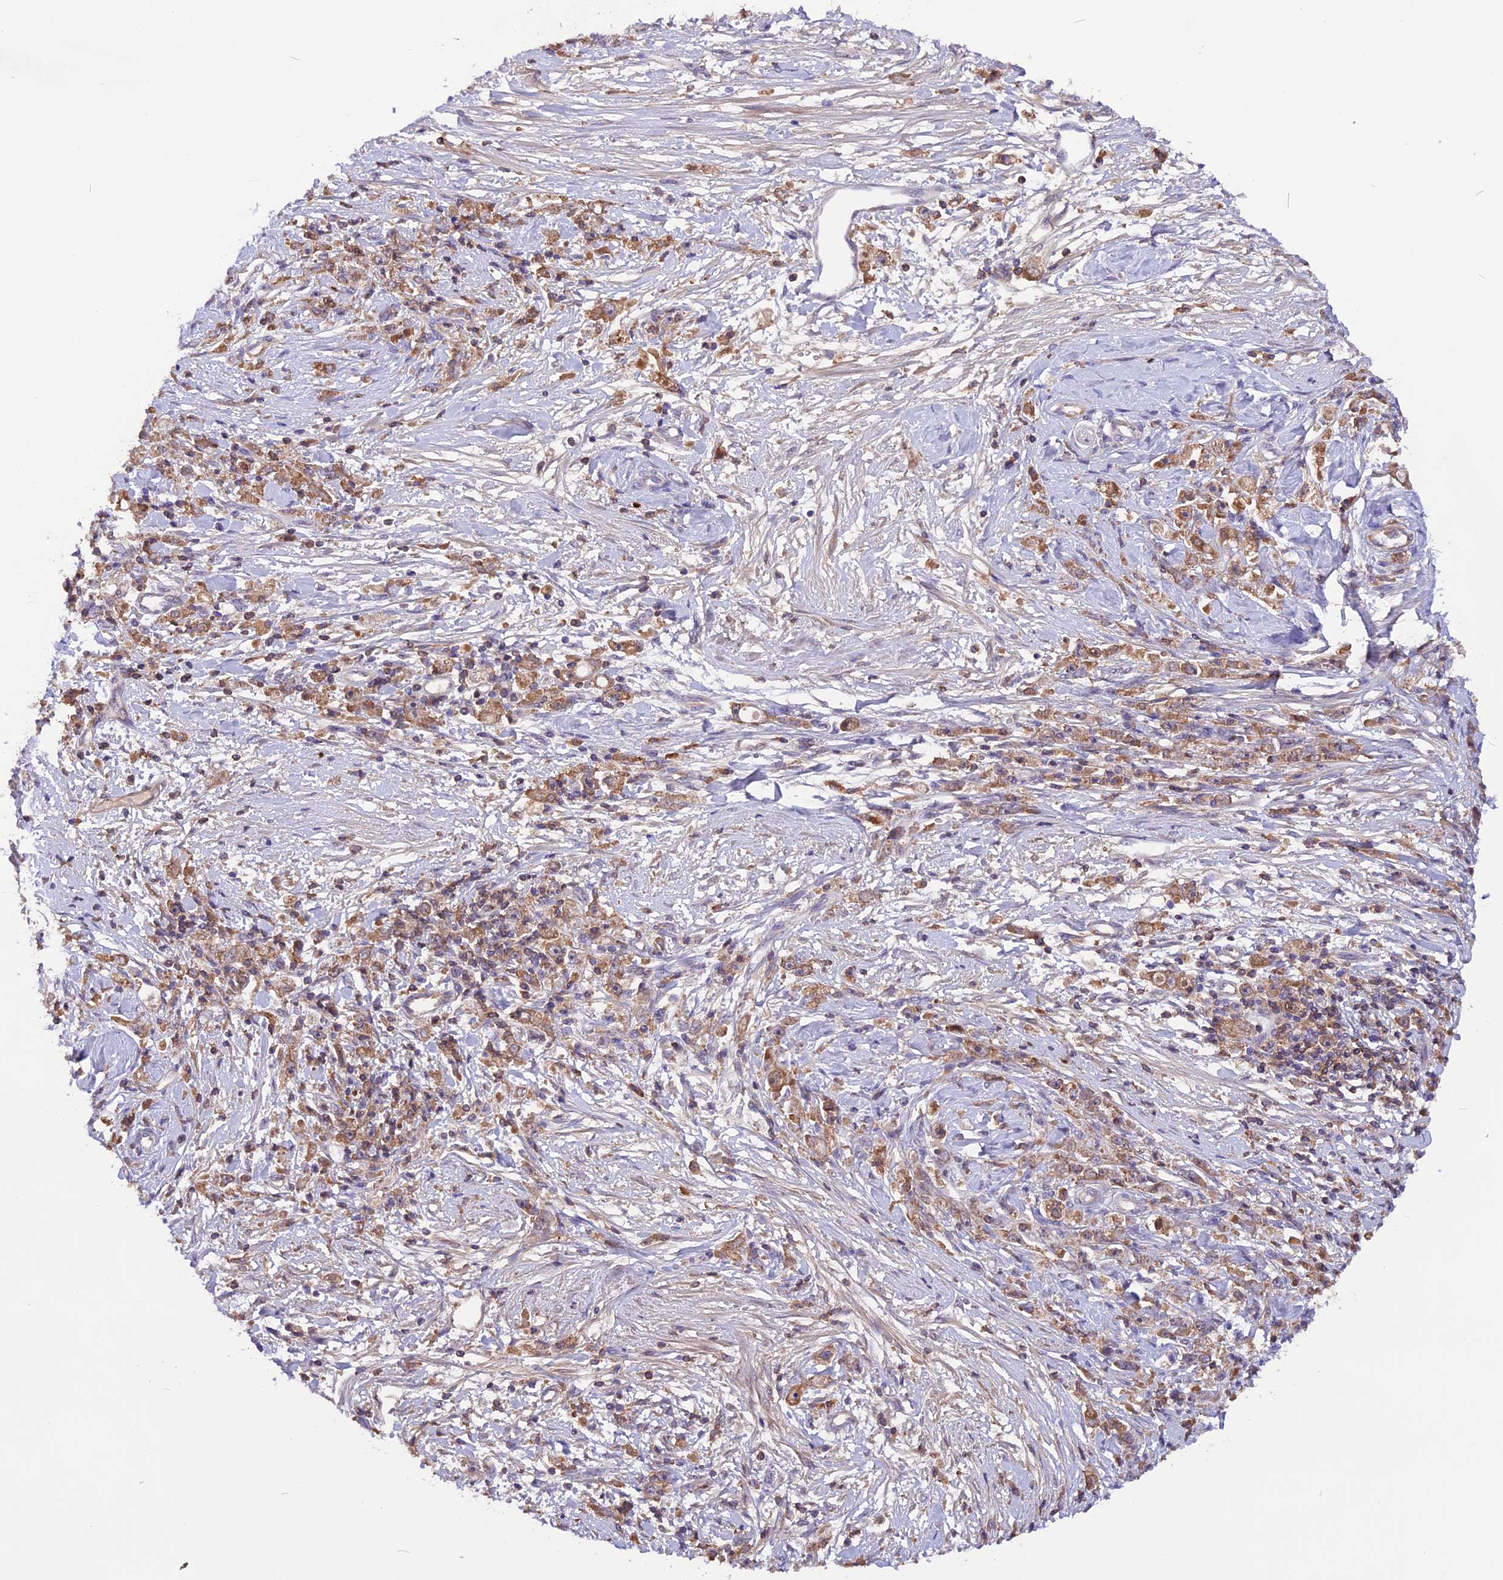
{"staining": {"intensity": "moderate", "quantity": "25%-75%", "location": "cytoplasmic/membranous"}, "tissue": "stomach cancer", "cell_type": "Tumor cells", "image_type": "cancer", "snomed": [{"axis": "morphology", "description": "Adenocarcinoma, NOS"}, {"axis": "topography", "description": "Stomach"}], "caption": "This is an image of IHC staining of stomach cancer (adenocarcinoma), which shows moderate staining in the cytoplasmic/membranous of tumor cells.", "gene": "MARK4", "patient": {"sex": "female", "age": 59}}